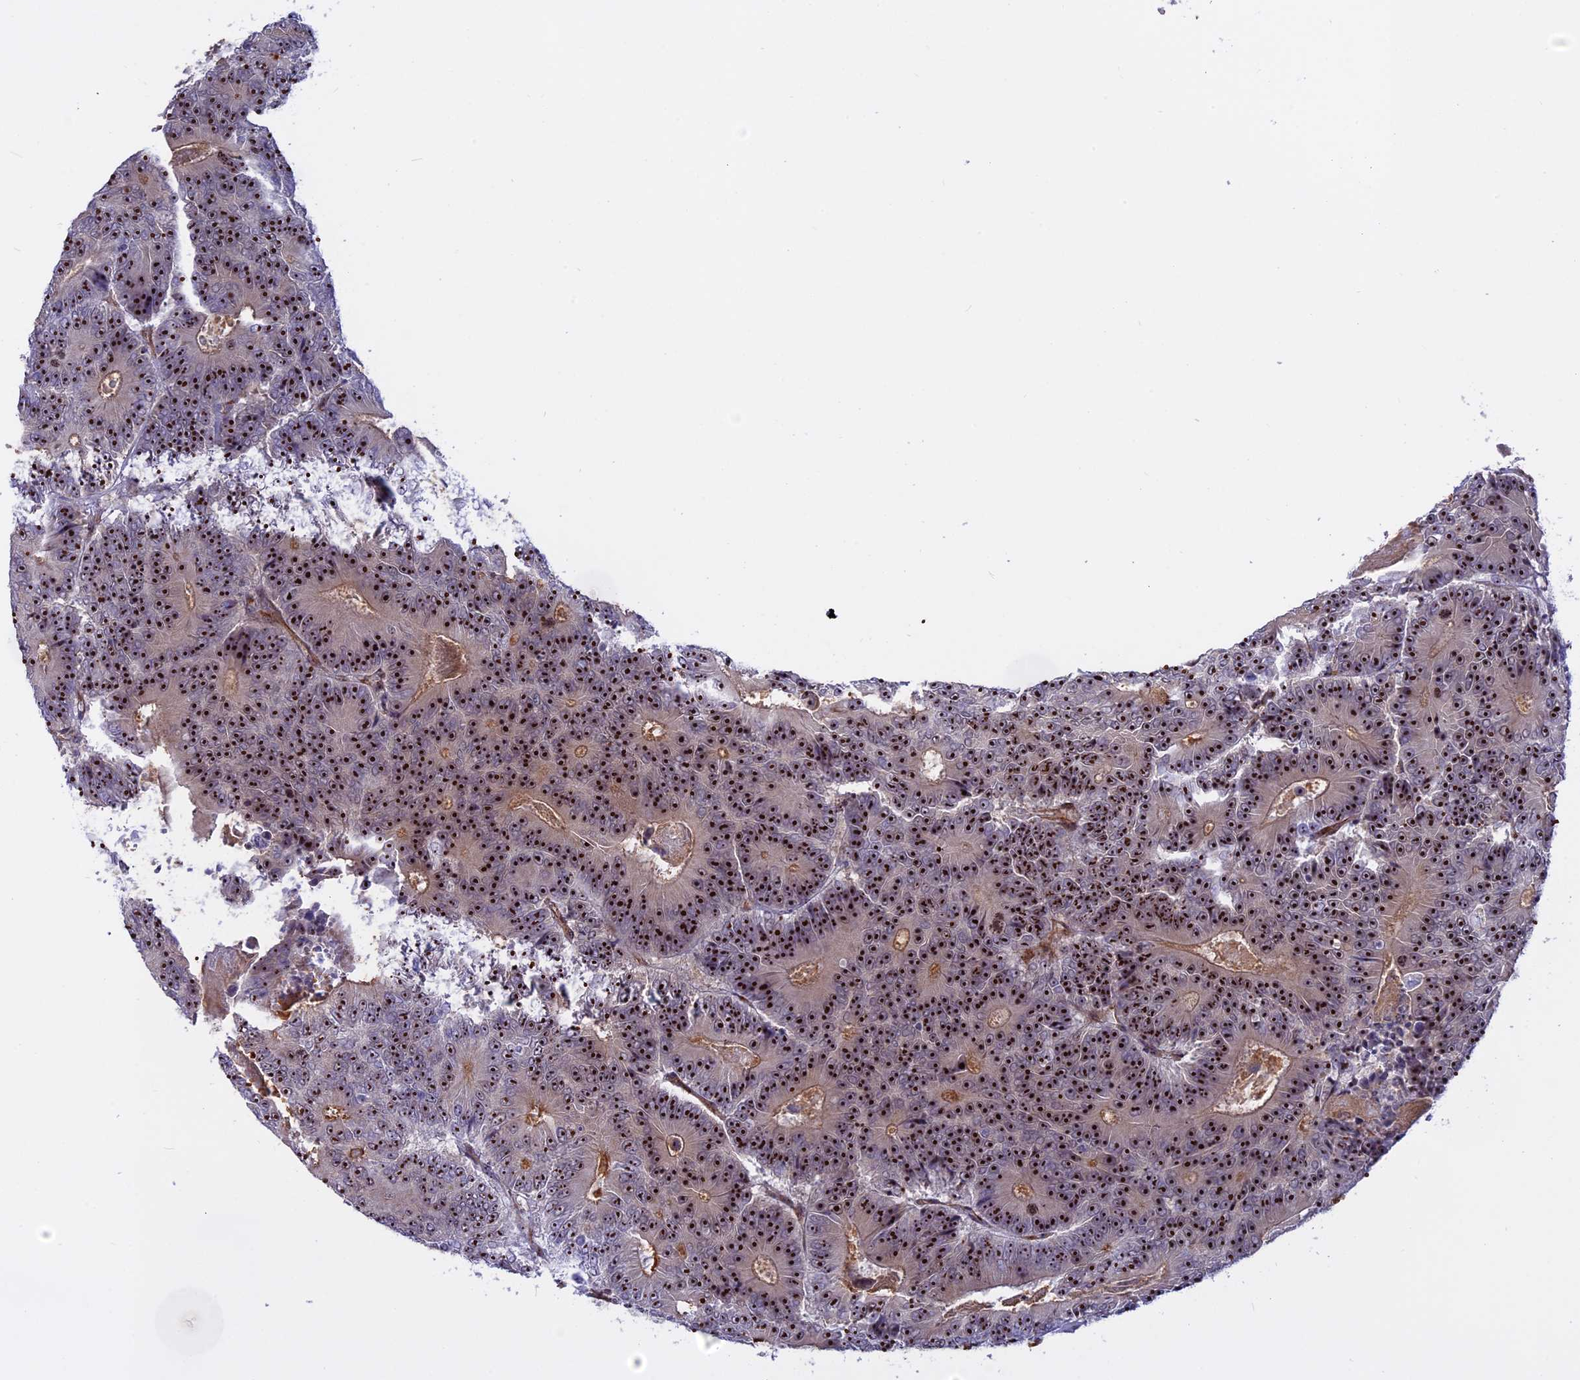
{"staining": {"intensity": "strong", "quantity": ">75%", "location": "nuclear"}, "tissue": "colorectal cancer", "cell_type": "Tumor cells", "image_type": "cancer", "snomed": [{"axis": "morphology", "description": "Adenocarcinoma, NOS"}, {"axis": "topography", "description": "Colon"}], "caption": "Colorectal adenocarcinoma stained with IHC exhibits strong nuclear staining in about >75% of tumor cells. The staining was performed using DAB to visualize the protein expression in brown, while the nuclei were stained in blue with hematoxylin (Magnification: 20x).", "gene": "DBNDD1", "patient": {"sex": "male", "age": 83}}